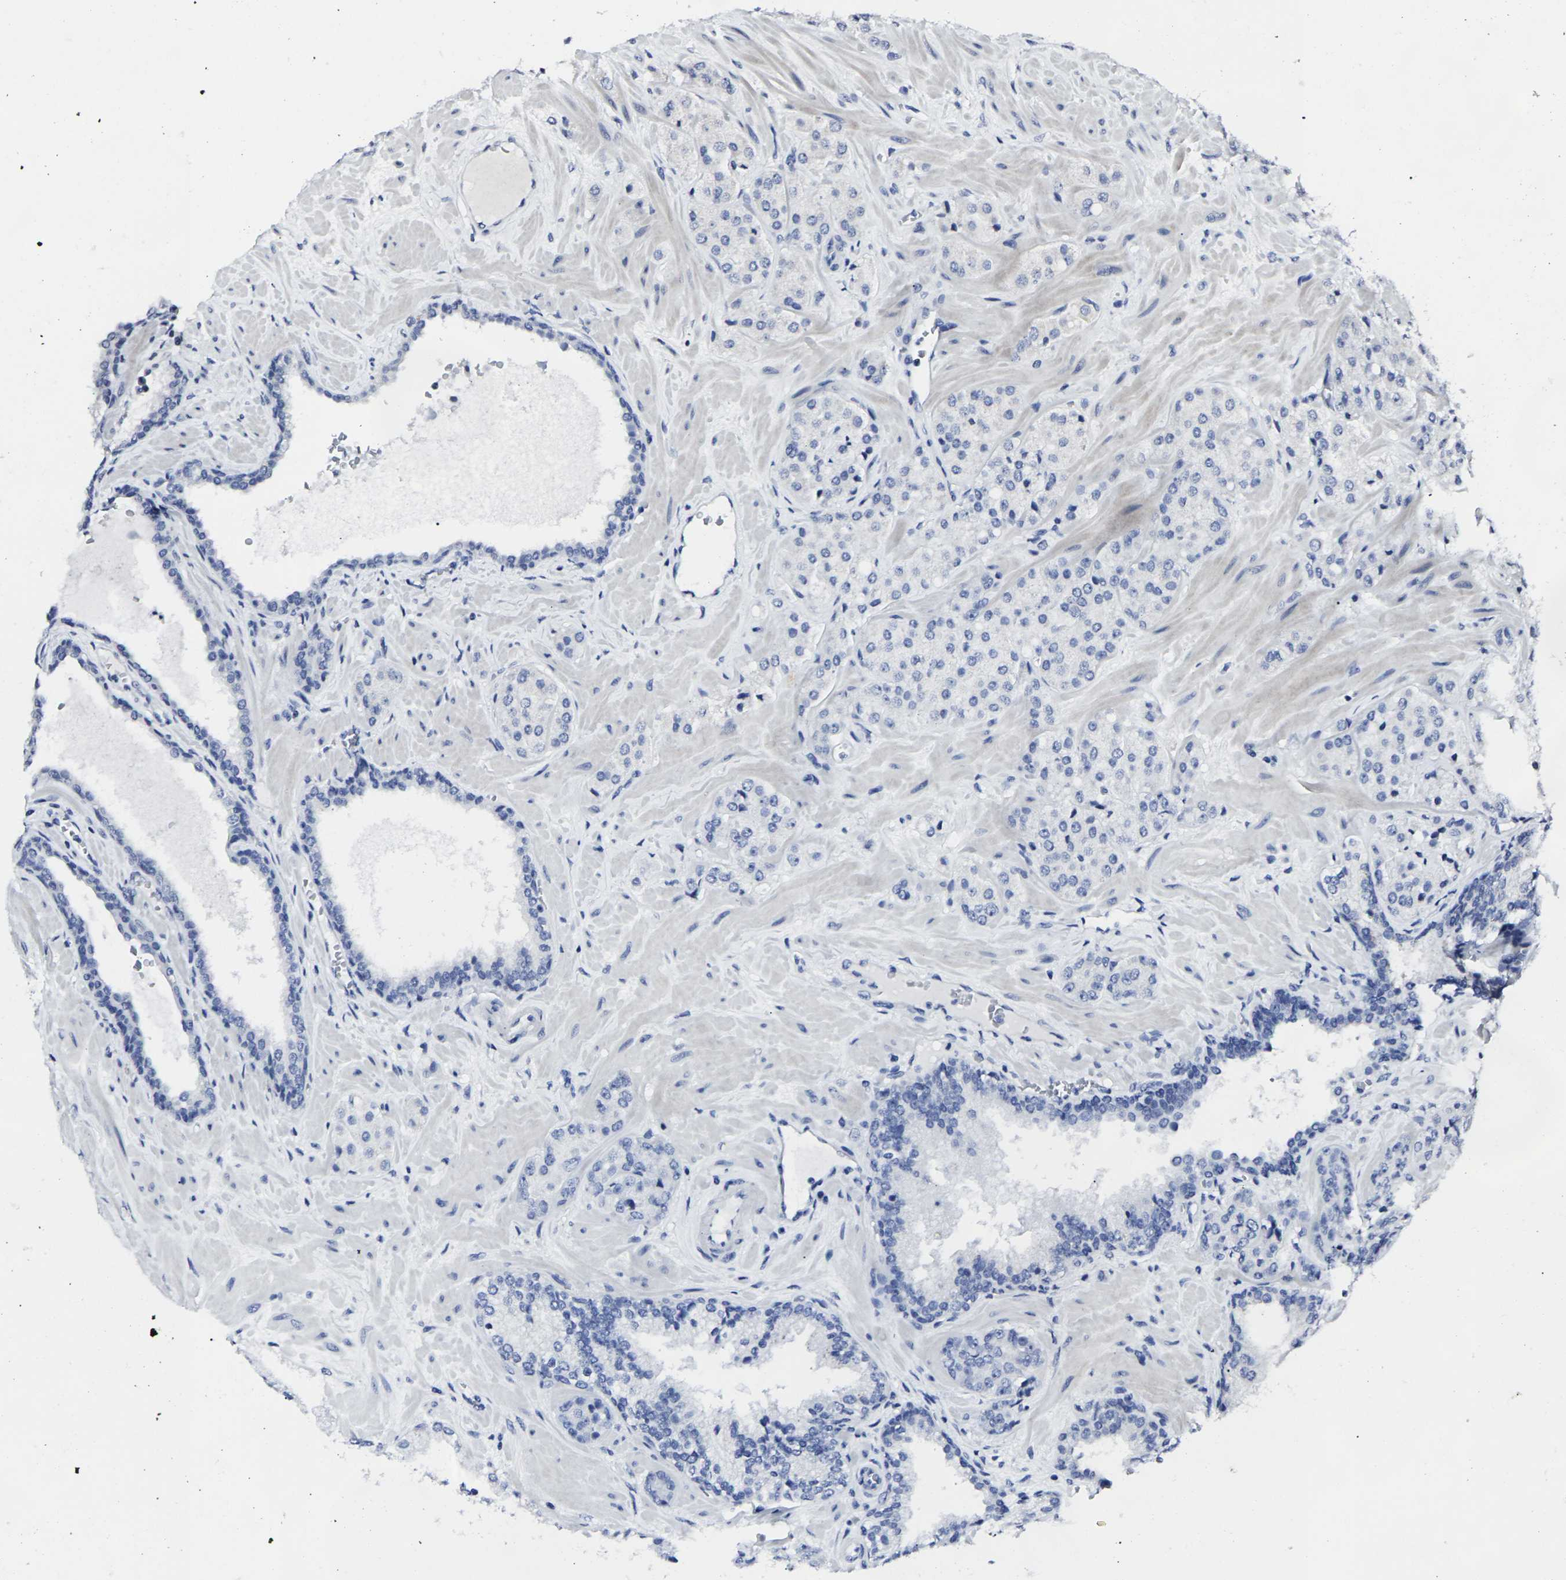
{"staining": {"intensity": "negative", "quantity": "none", "location": "none"}, "tissue": "prostate cancer", "cell_type": "Tumor cells", "image_type": "cancer", "snomed": [{"axis": "morphology", "description": "Adenocarcinoma, High grade"}, {"axis": "topography", "description": "Prostate"}], "caption": "A high-resolution histopathology image shows immunohistochemistry (IHC) staining of prostate cancer (high-grade adenocarcinoma), which exhibits no significant positivity in tumor cells. (IHC, brightfield microscopy, high magnification).", "gene": "MSANTD4", "patient": {"sex": "male", "age": 64}}